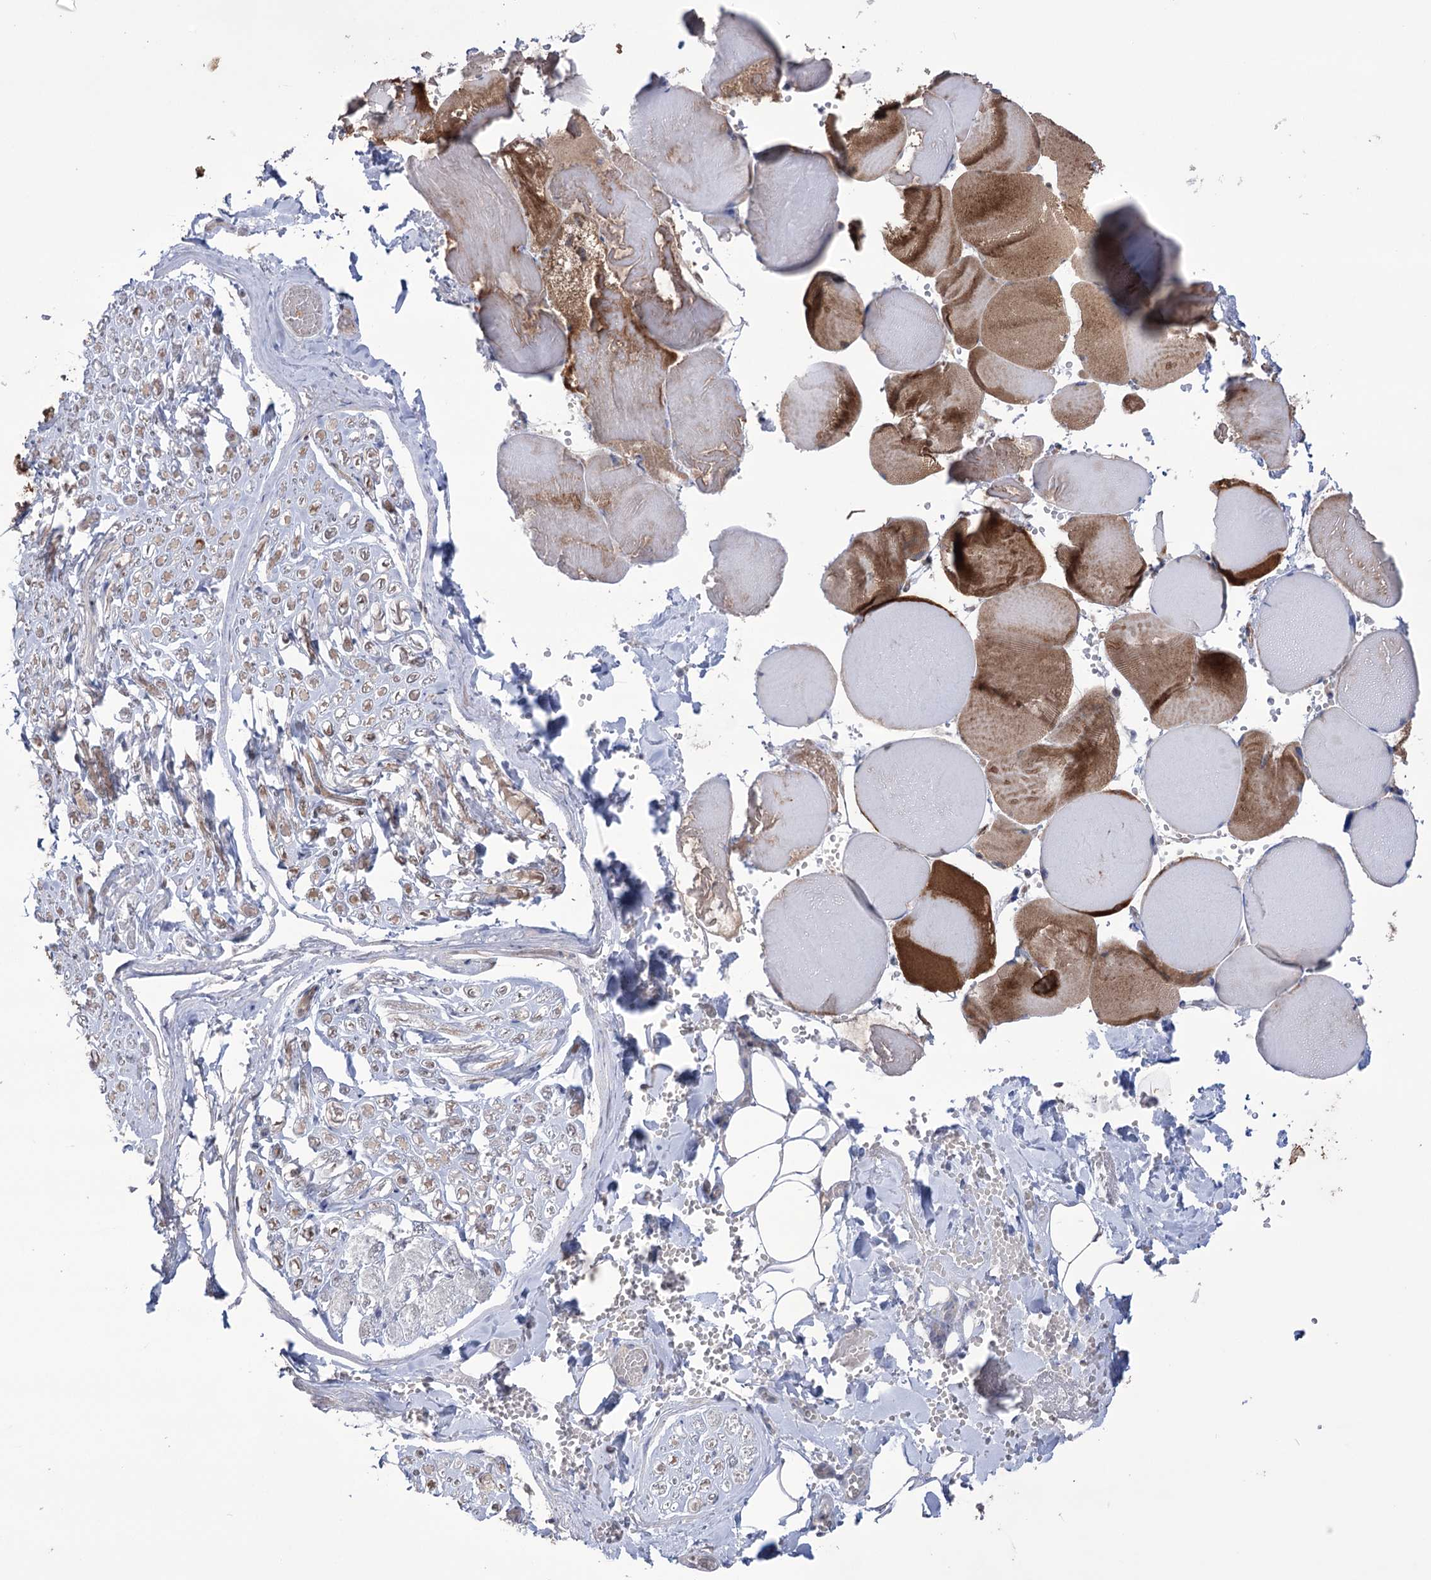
{"staining": {"intensity": "negative", "quantity": "none", "location": "none"}, "tissue": "adipose tissue", "cell_type": "Adipocytes", "image_type": "normal", "snomed": [{"axis": "morphology", "description": "Normal tissue, NOS"}, {"axis": "topography", "description": "Skeletal muscle"}, {"axis": "topography", "description": "Peripheral nerve tissue"}], "caption": "Adipocytes show no significant protein staining in benign adipose tissue. (Stains: DAB immunohistochemistry (IHC) with hematoxylin counter stain, Microscopy: brightfield microscopy at high magnification).", "gene": "TRIM71", "patient": {"sex": "female", "age": 55}}